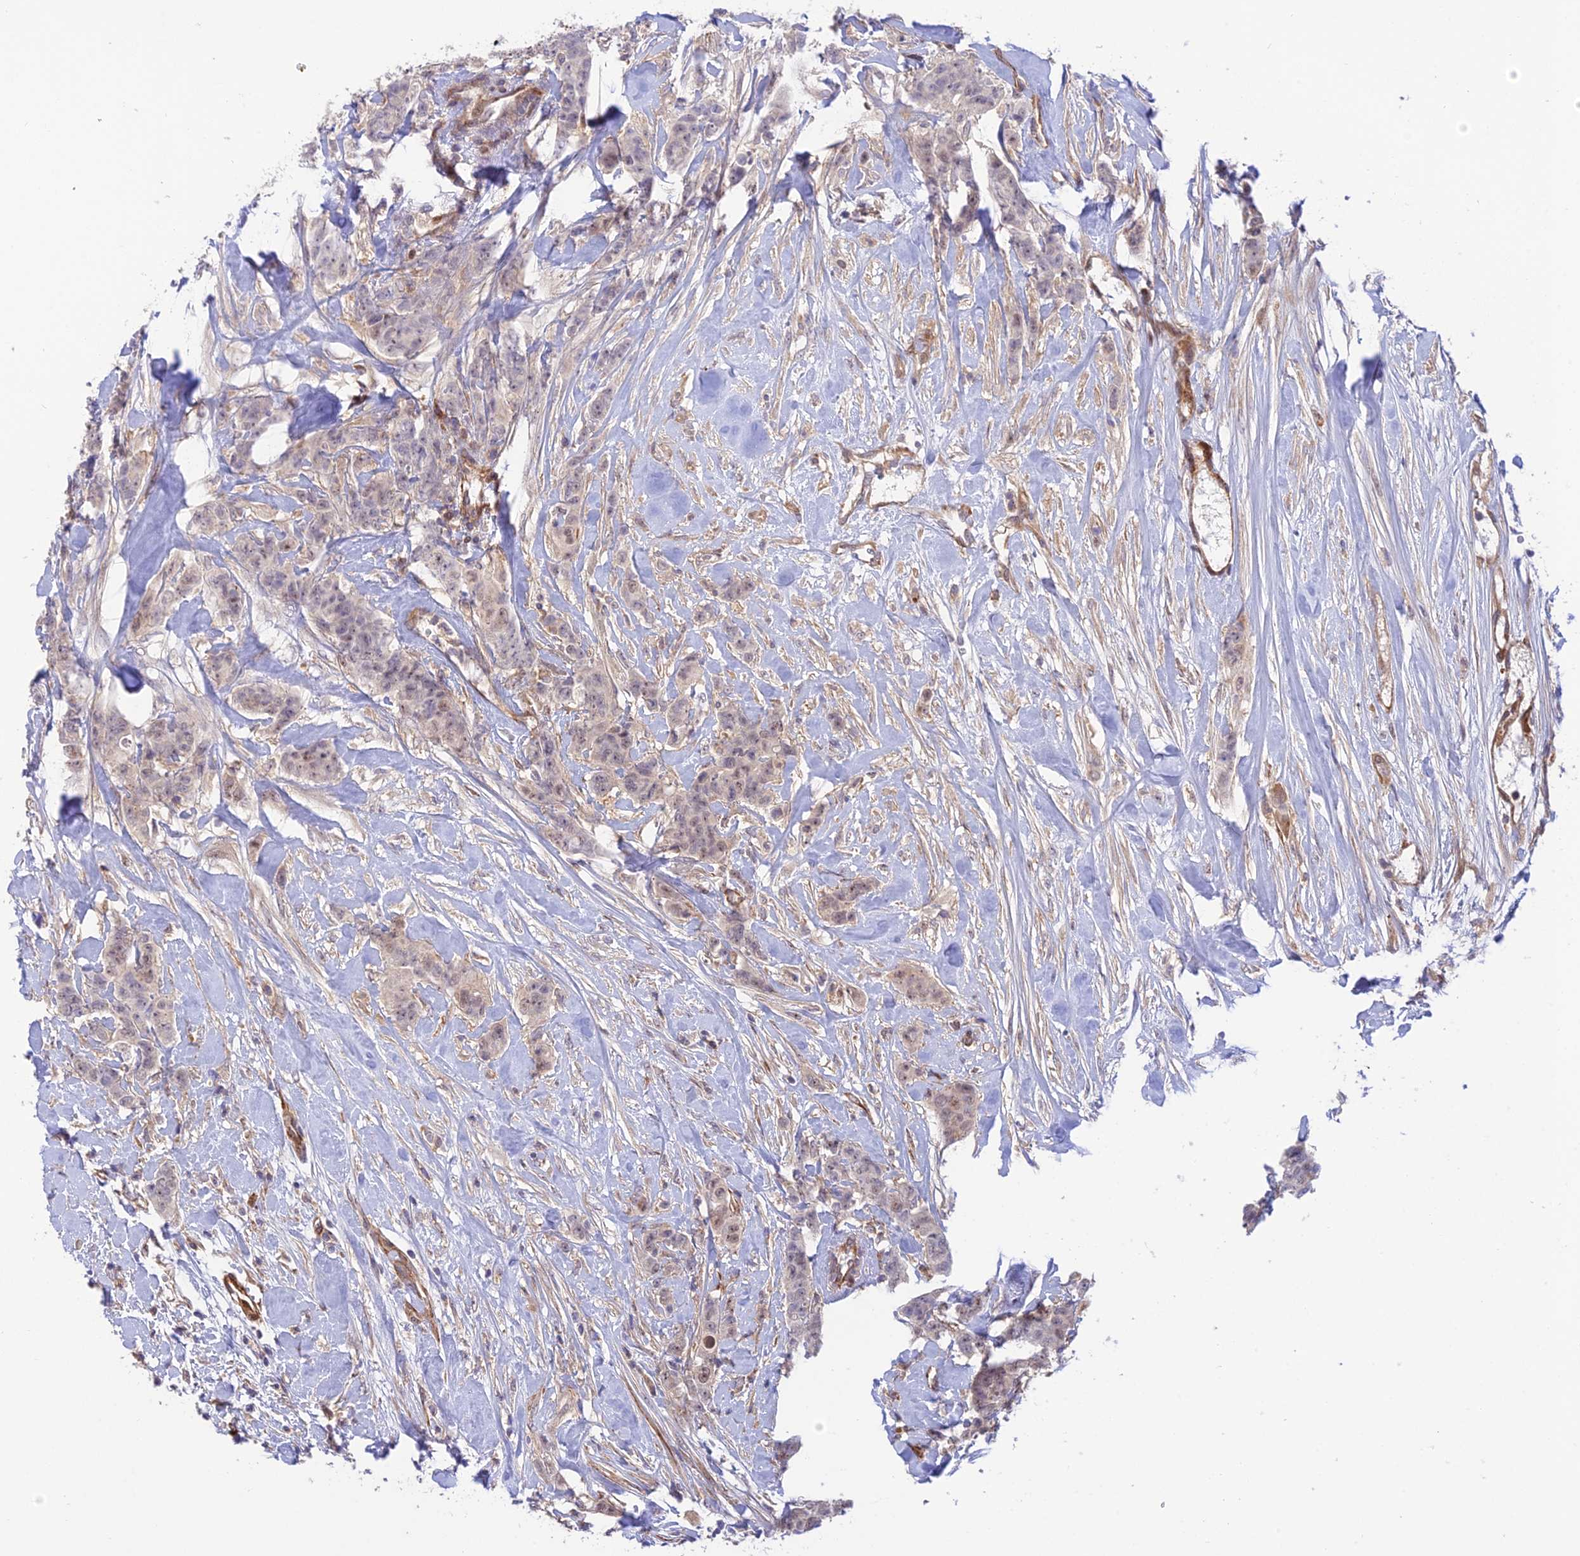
{"staining": {"intensity": "weak", "quantity": "25%-75%", "location": "nuclear"}, "tissue": "breast cancer", "cell_type": "Tumor cells", "image_type": "cancer", "snomed": [{"axis": "morphology", "description": "Duct carcinoma"}, {"axis": "topography", "description": "Breast"}], "caption": "IHC micrograph of neoplastic tissue: human breast cancer stained using IHC demonstrates low levels of weak protein expression localized specifically in the nuclear of tumor cells, appearing as a nuclear brown color.", "gene": "ZNF584", "patient": {"sex": "female", "age": 40}}